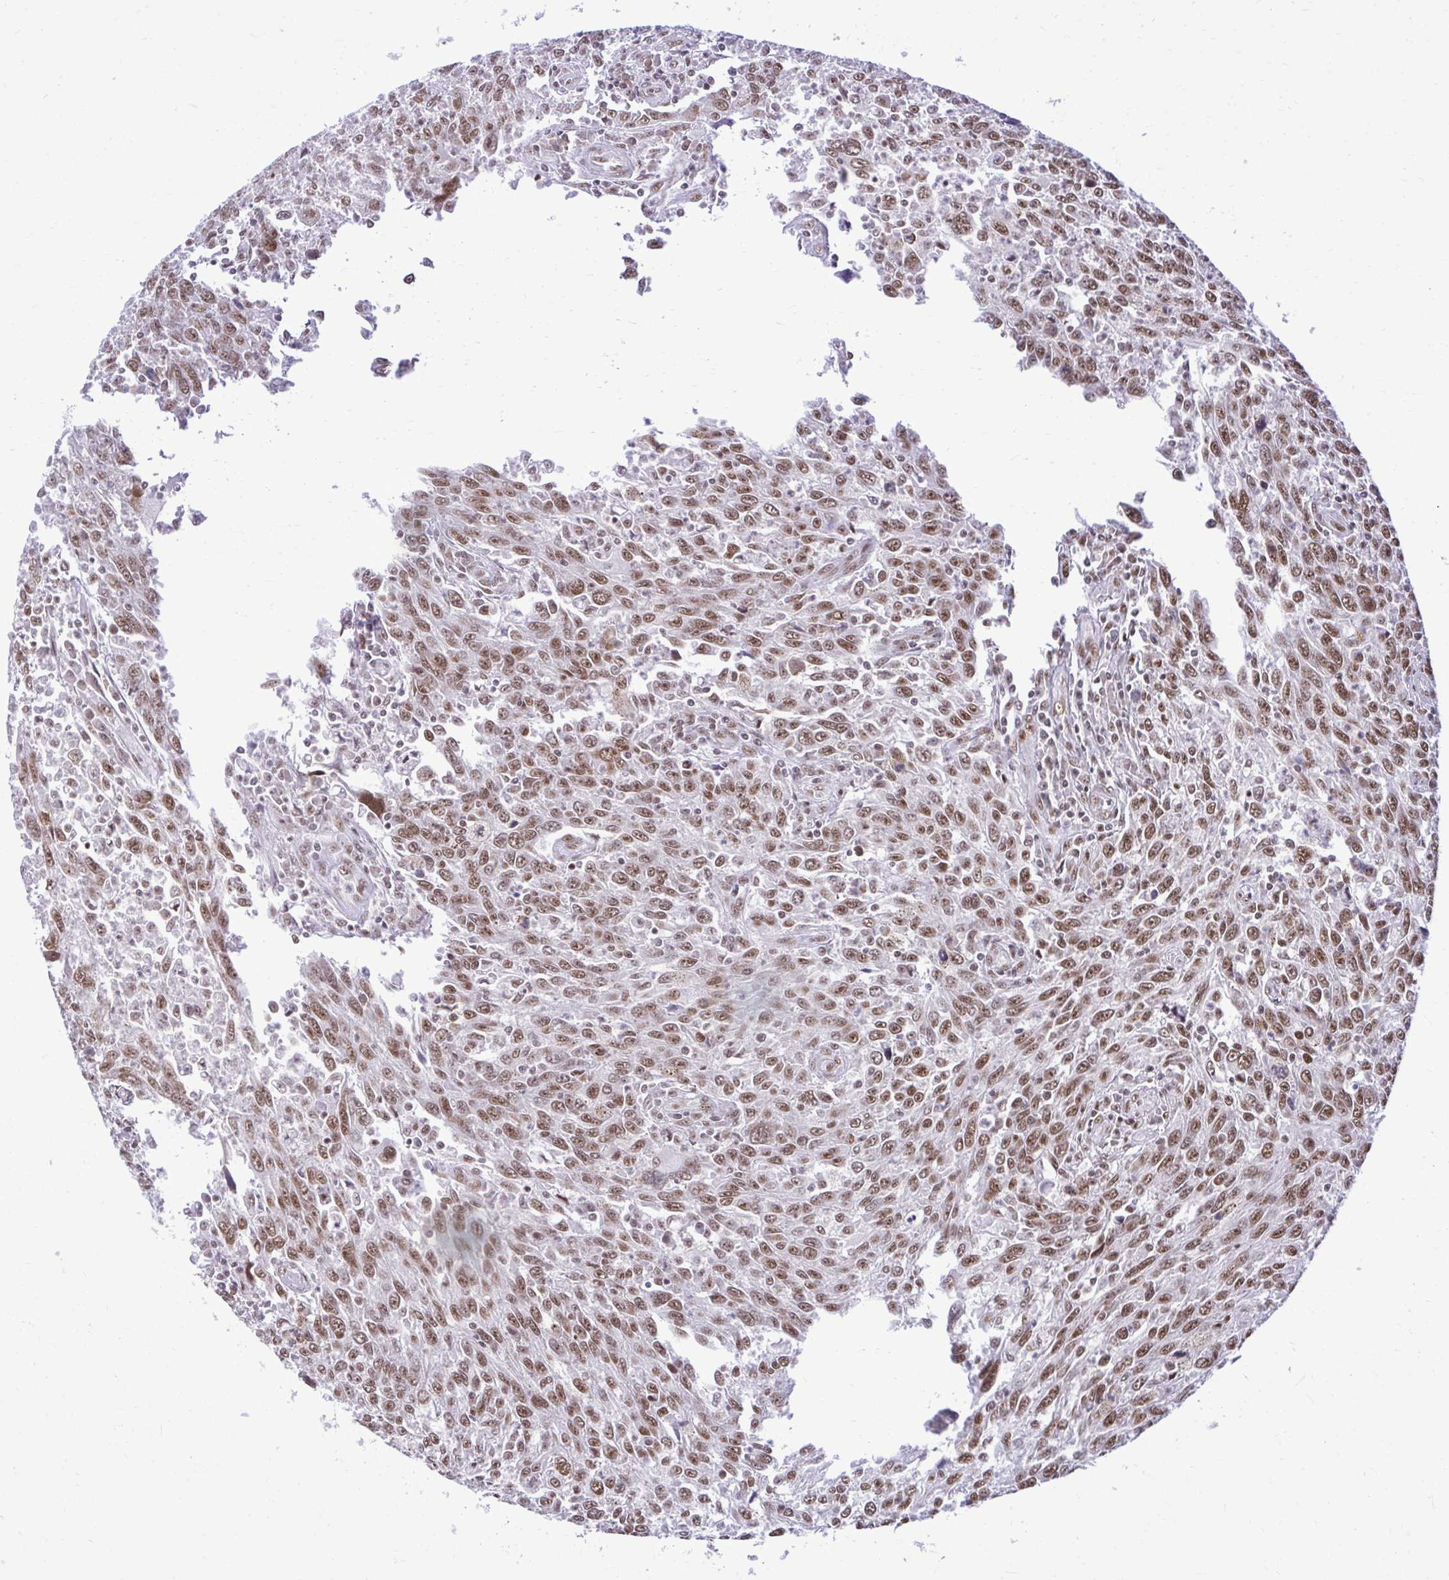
{"staining": {"intensity": "moderate", "quantity": ">75%", "location": "nuclear"}, "tissue": "breast cancer", "cell_type": "Tumor cells", "image_type": "cancer", "snomed": [{"axis": "morphology", "description": "Duct carcinoma"}, {"axis": "topography", "description": "Breast"}], "caption": "A brown stain highlights moderate nuclear staining of a protein in human breast cancer (intraductal carcinoma) tumor cells.", "gene": "PRPF19", "patient": {"sex": "female", "age": 50}}